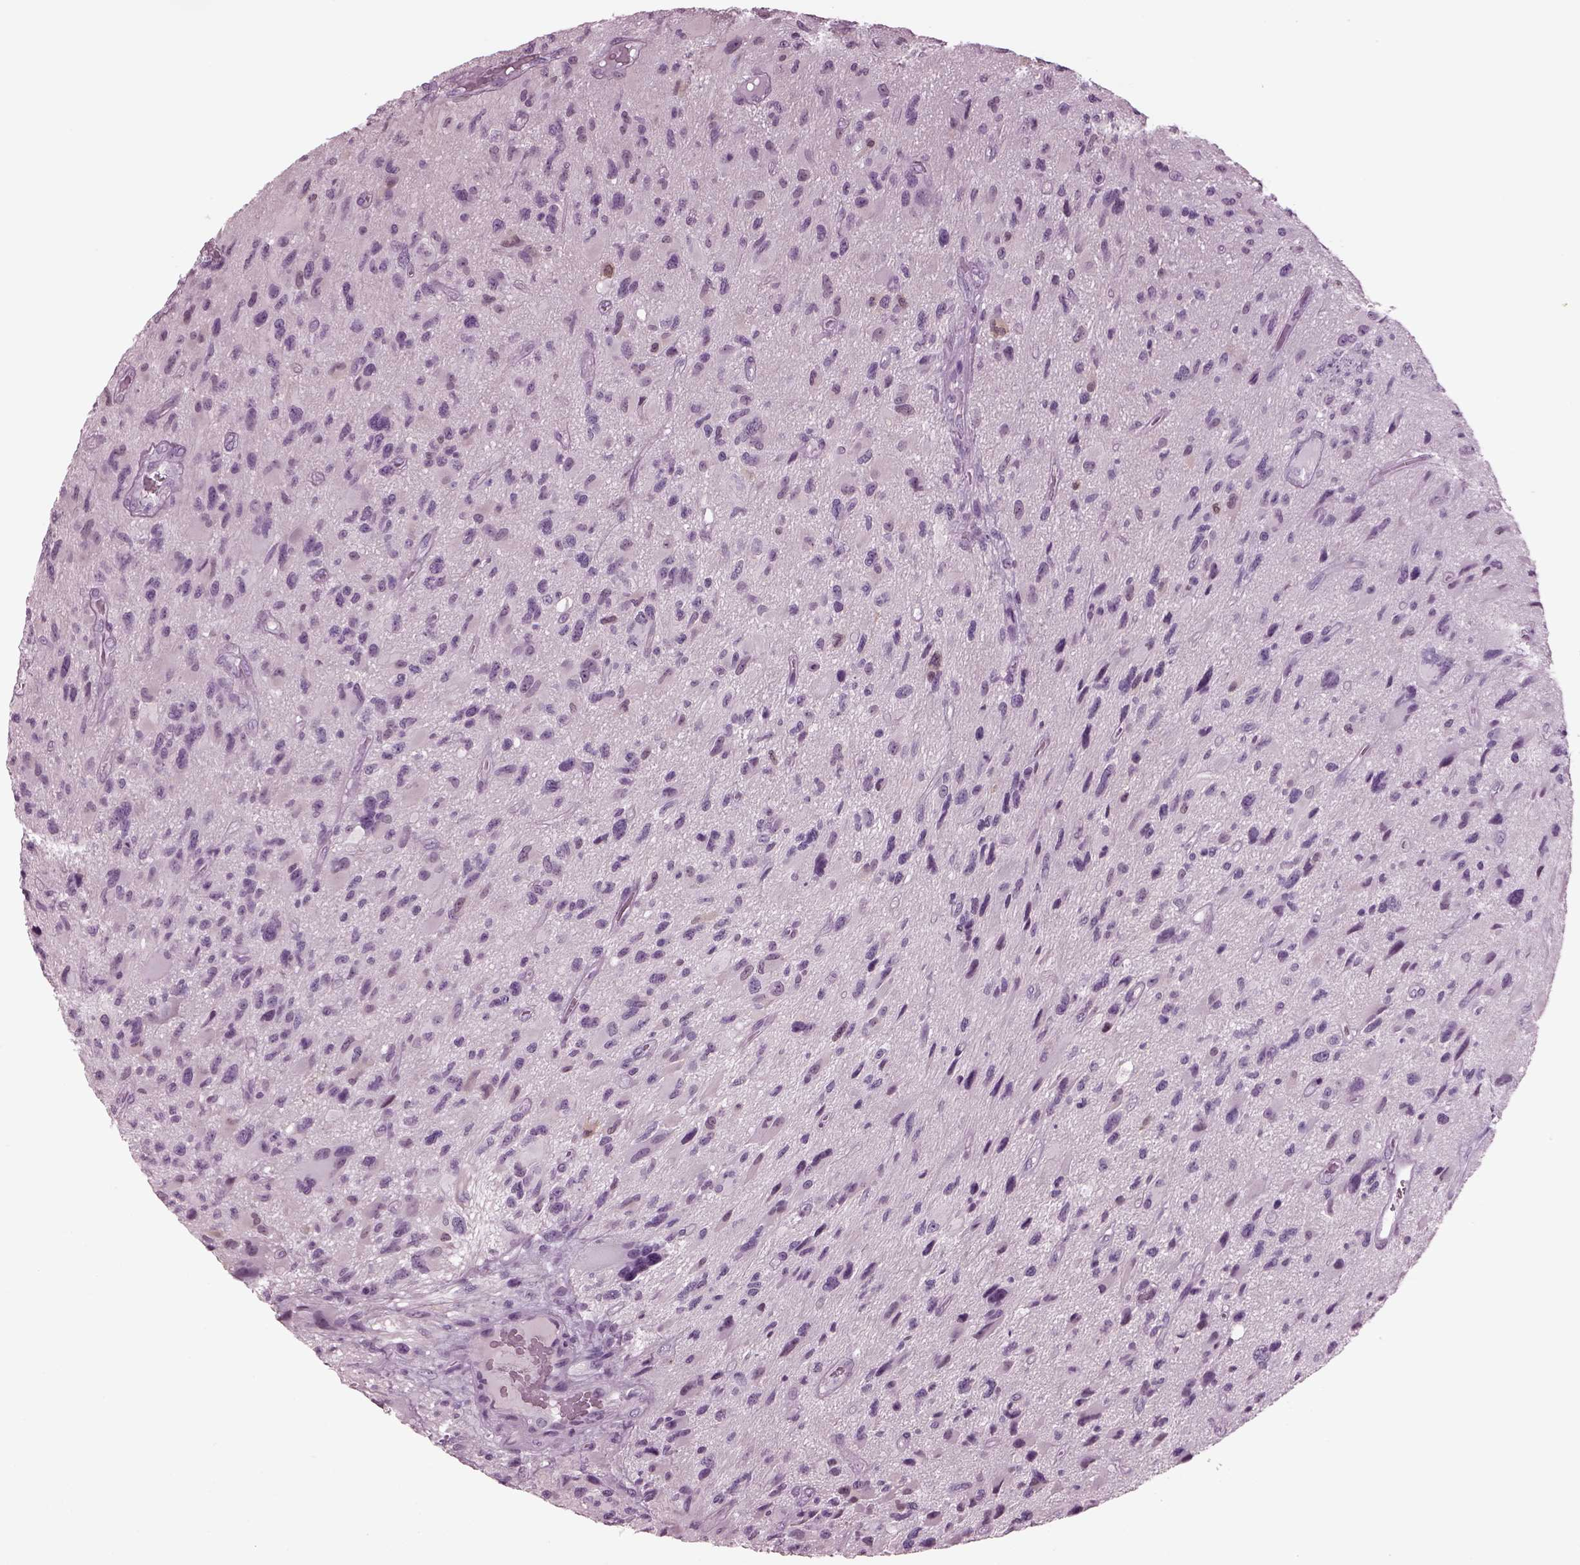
{"staining": {"intensity": "negative", "quantity": "none", "location": "none"}, "tissue": "glioma", "cell_type": "Tumor cells", "image_type": "cancer", "snomed": [{"axis": "morphology", "description": "Glioma, malignant, NOS"}, {"axis": "morphology", "description": "Glioma, malignant, High grade"}, {"axis": "topography", "description": "Brain"}], "caption": "This is an immunohistochemistry image of human high-grade glioma (malignant). There is no positivity in tumor cells.", "gene": "TPPP2", "patient": {"sex": "female", "age": 71}}